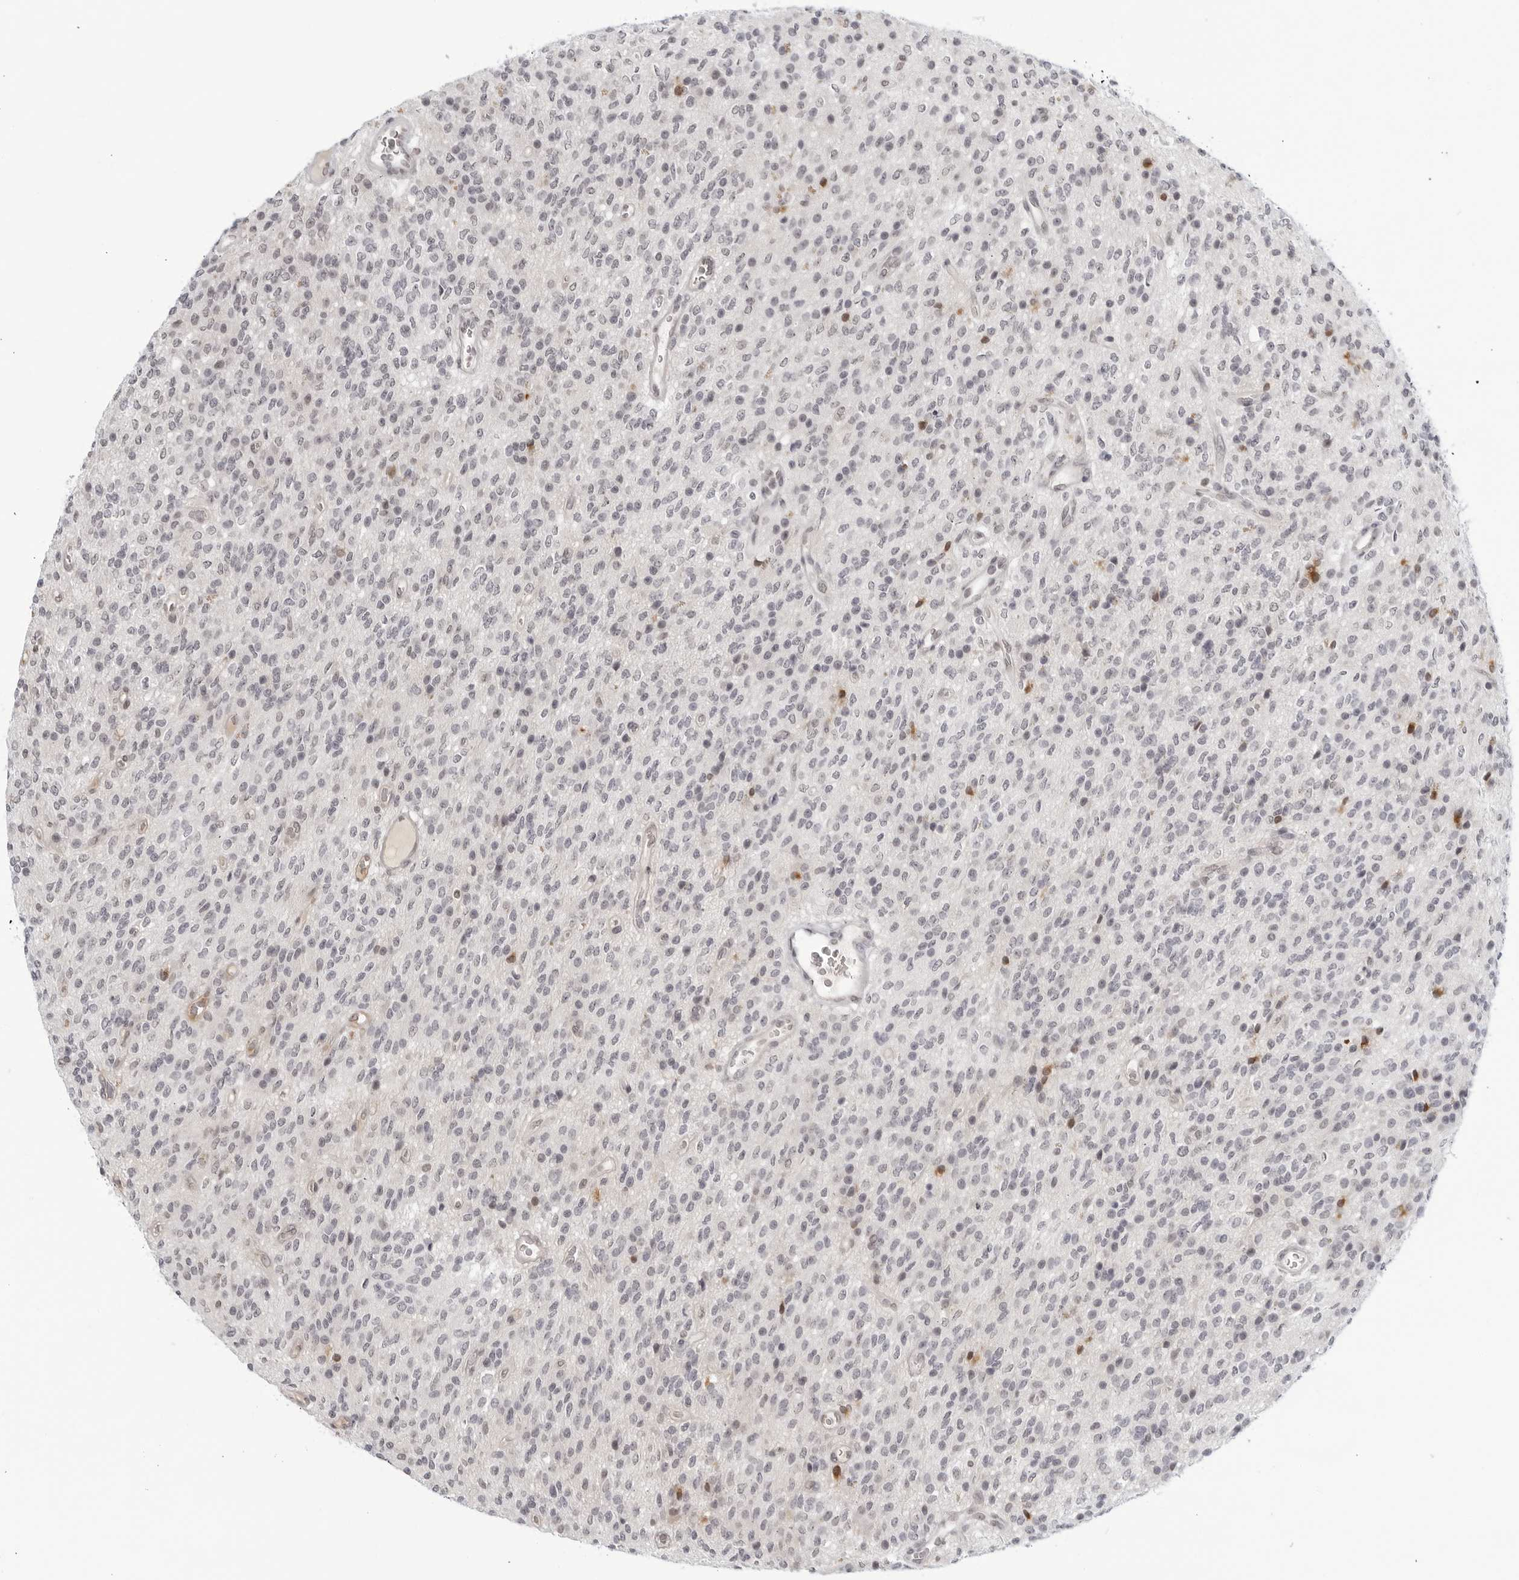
{"staining": {"intensity": "weak", "quantity": "<25%", "location": "nuclear"}, "tissue": "glioma", "cell_type": "Tumor cells", "image_type": "cancer", "snomed": [{"axis": "morphology", "description": "Glioma, malignant, High grade"}, {"axis": "topography", "description": "Brain"}], "caption": "This micrograph is of glioma stained with IHC to label a protein in brown with the nuclei are counter-stained blue. There is no positivity in tumor cells. (Stains: DAB (3,3'-diaminobenzidine) immunohistochemistry with hematoxylin counter stain, Microscopy: brightfield microscopy at high magnification).", "gene": "CC2D1B", "patient": {"sex": "male", "age": 34}}